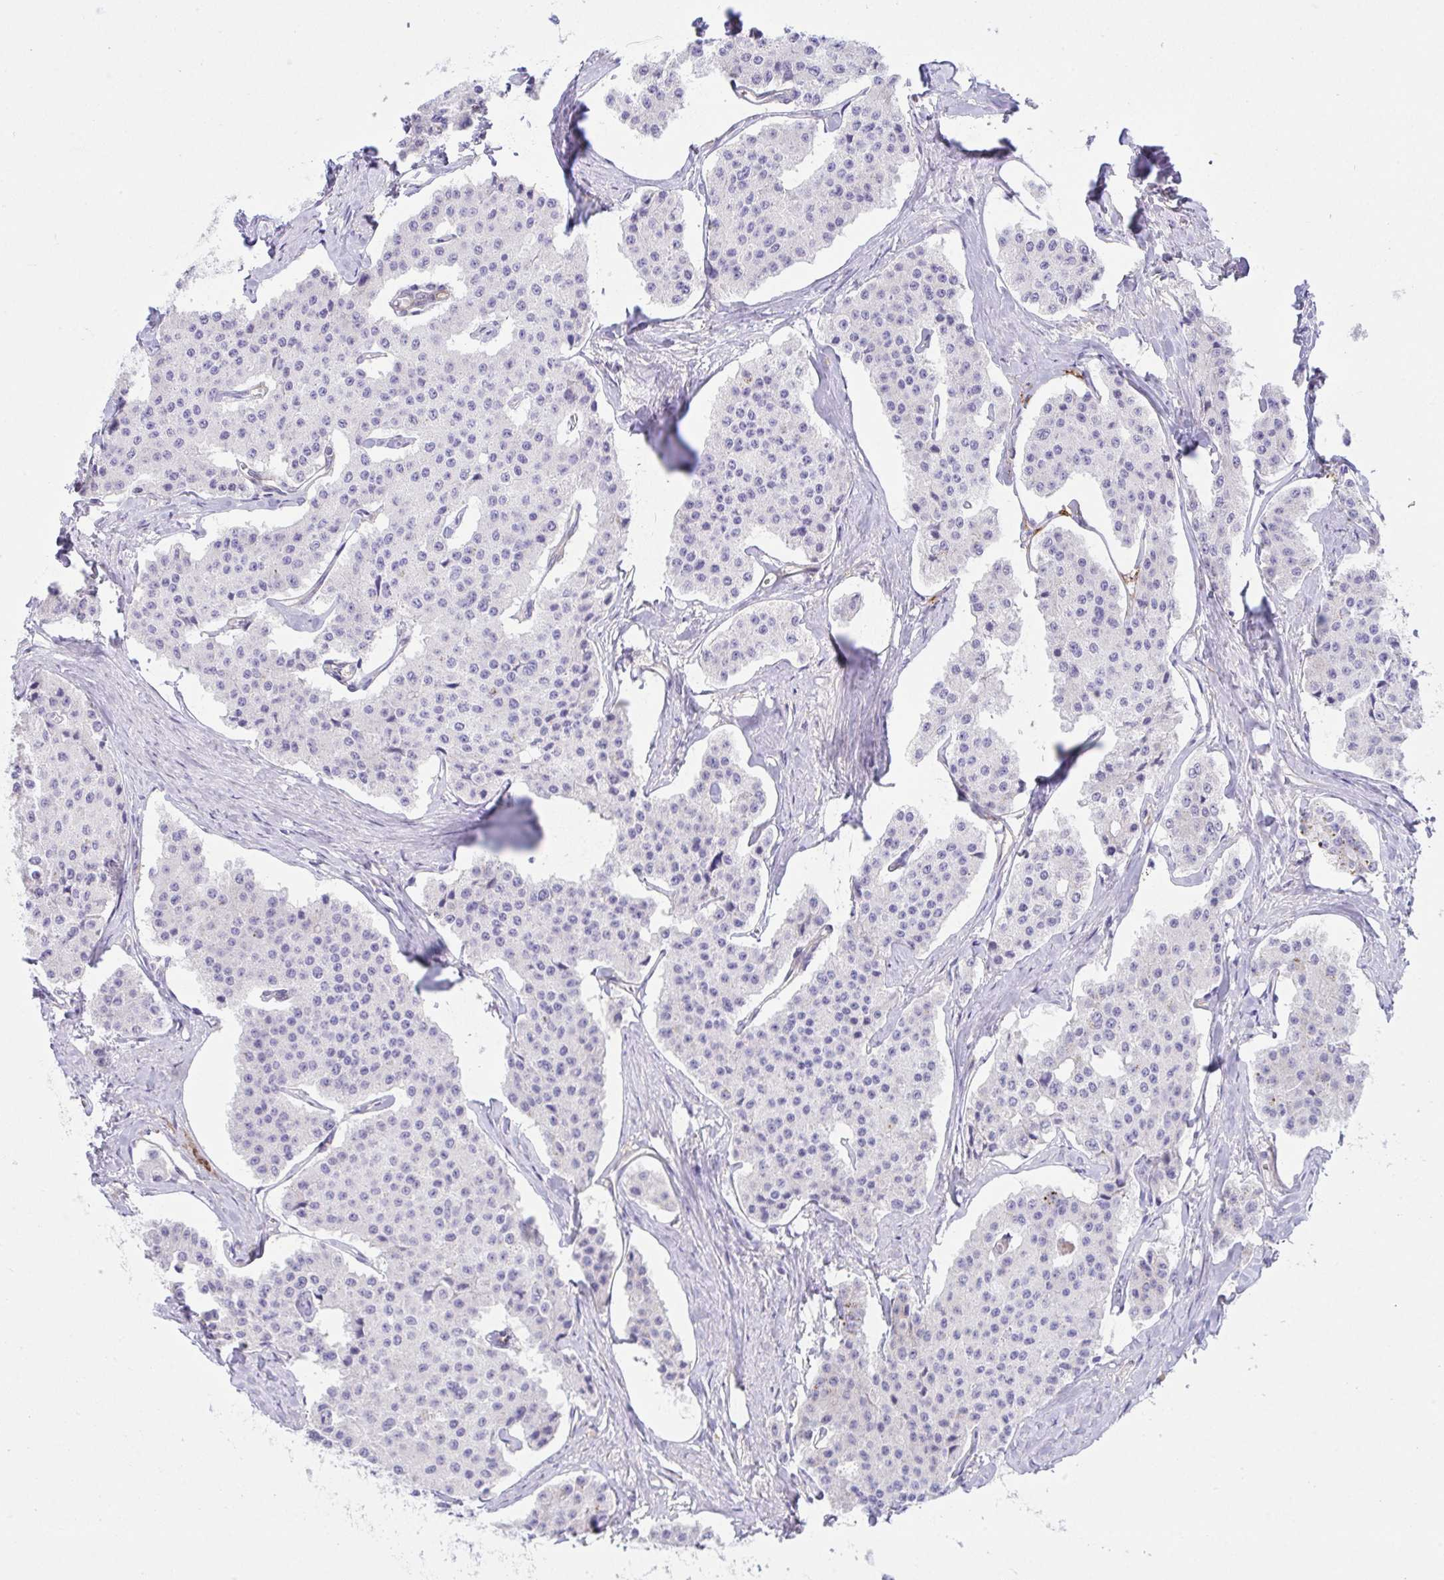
{"staining": {"intensity": "negative", "quantity": "none", "location": "none"}, "tissue": "carcinoid", "cell_type": "Tumor cells", "image_type": "cancer", "snomed": [{"axis": "morphology", "description": "Carcinoid, malignant, NOS"}, {"axis": "topography", "description": "Small intestine"}], "caption": "High power microscopy micrograph of an immunohistochemistry photomicrograph of malignant carcinoid, revealing no significant expression in tumor cells.", "gene": "GAB1", "patient": {"sex": "female", "age": 65}}